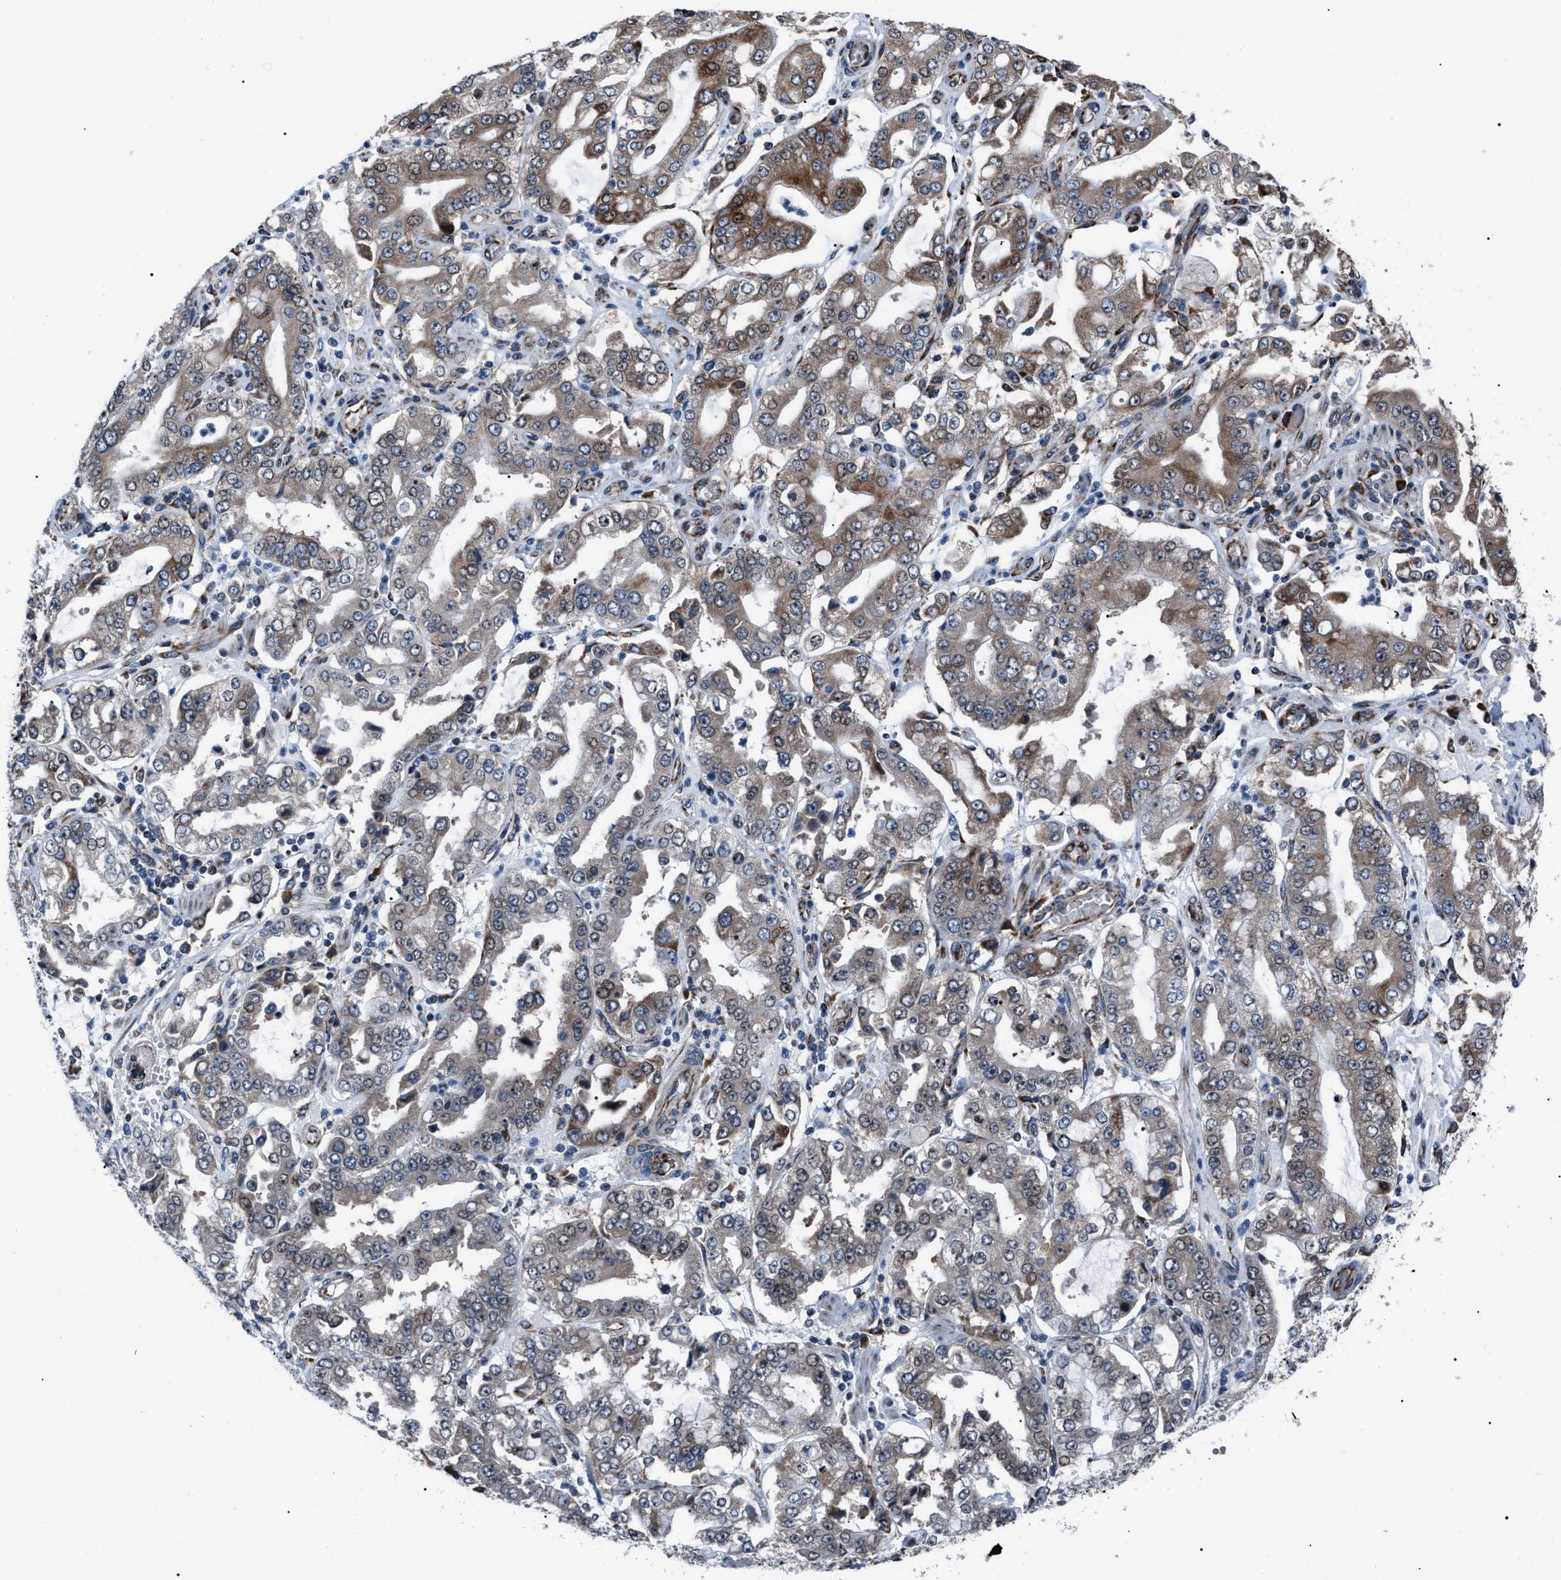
{"staining": {"intensity": "moderate", "quantity": ">75%", "location": "cytoplasmic/membranous"}, "tissue": "stomach cancer", "cell_type": "Tumor cells", "image_type": "cancer", "snomed": [{"axis": "morphology", "description": "Adenocarcinoma, NOS"}, {"axis": "topography", "description": "Stomach"}], "caption": "Immunohistochemical staining of human stomach cancer (adenocarcinoma) reveals moderate cytoplasmic/membranous protein positivity in about >75% of tumor cells.", "gene": "AGO2", "patient": {"sex": "male", "age": 76}}